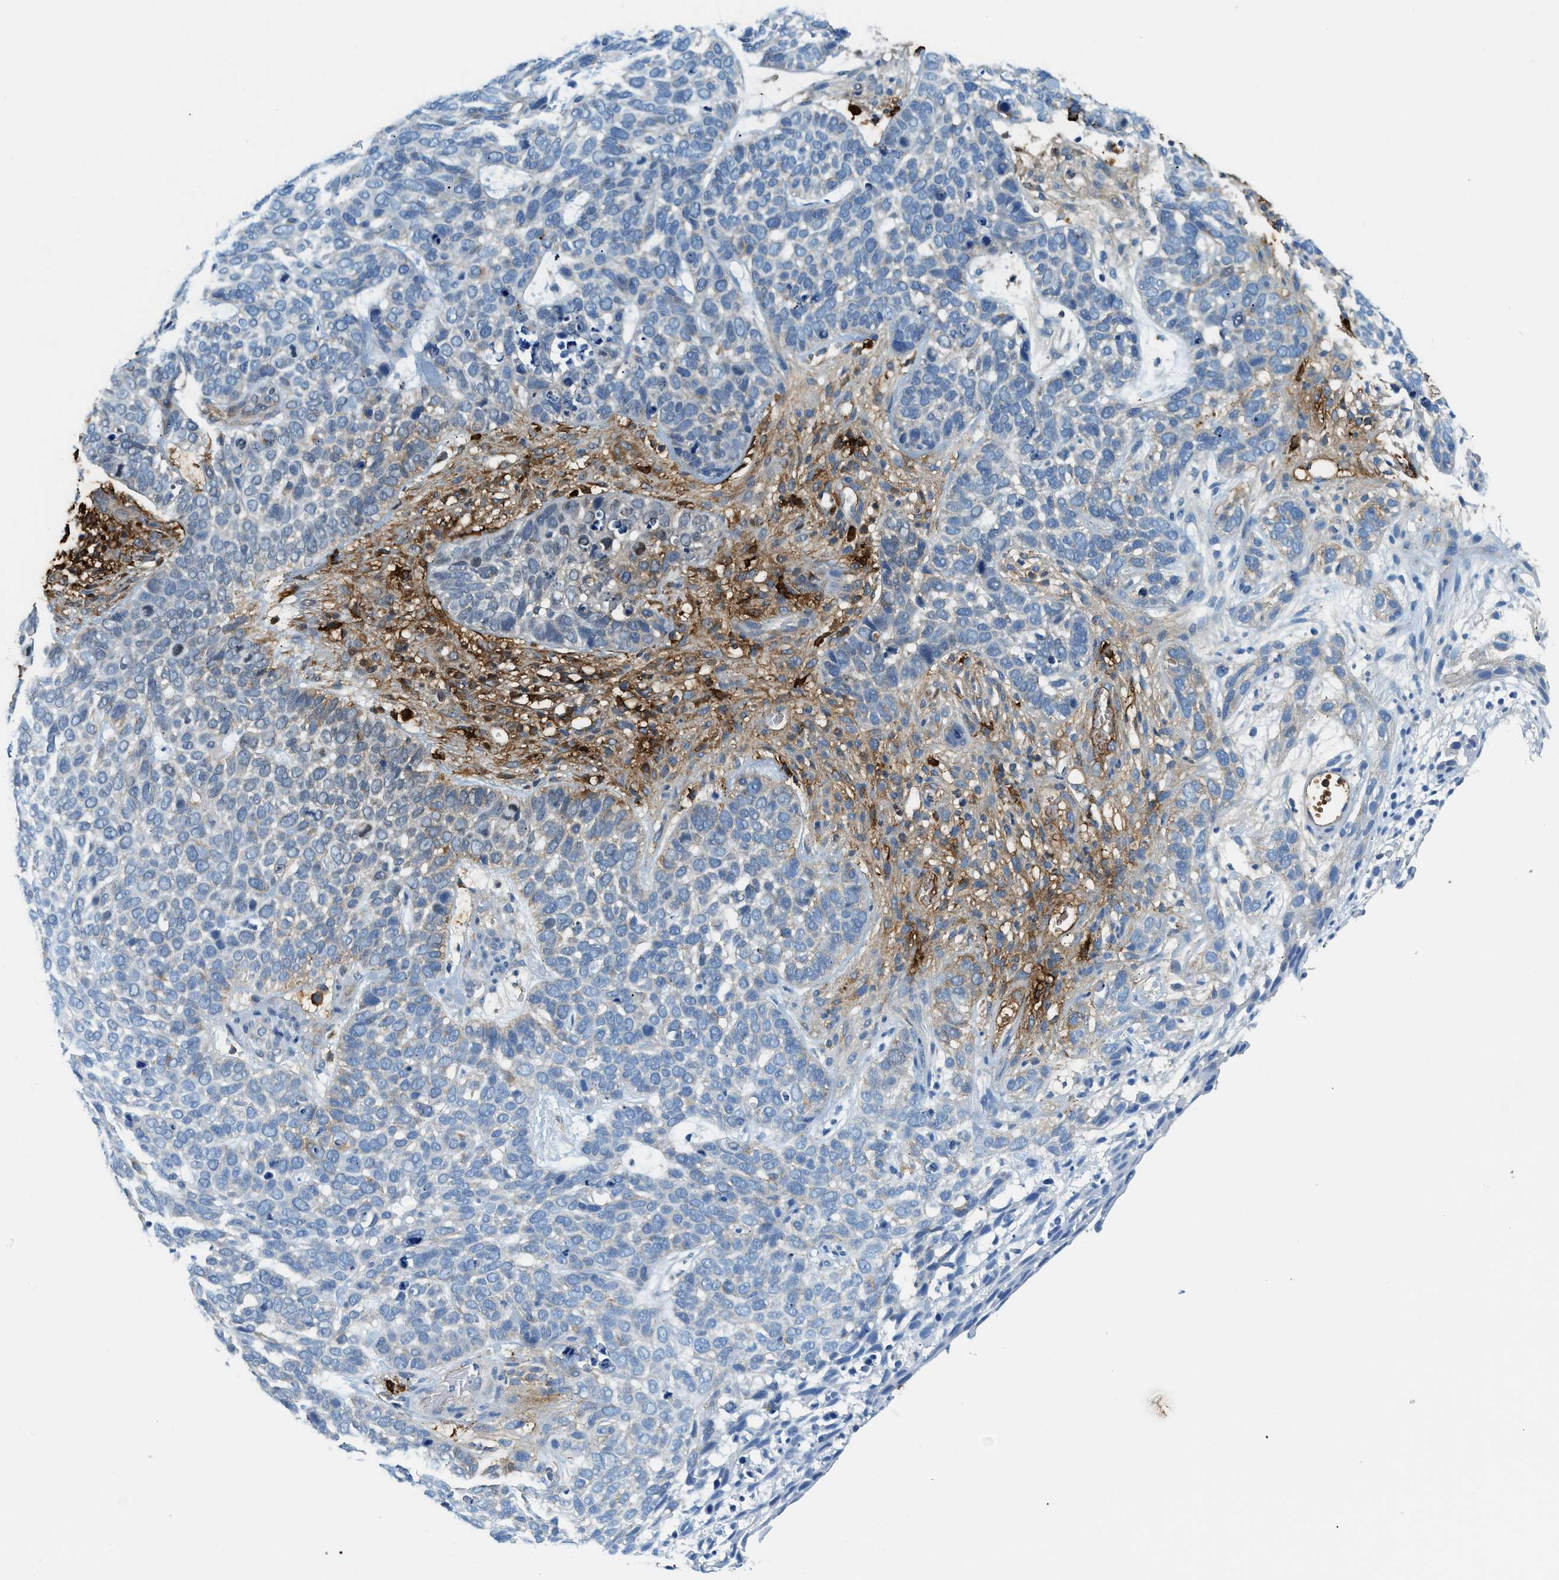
{"staining": {"intensity": "negative", "quantity": "none", "location": "none"}, "tissue": "skin cancer", "cell_type": "Tumor cells", "image_type": "cancer", "snomed": [{"axis": "morphology", "description": "Basal cell carcinoma"}, {"axis": "topography", "description": "Skin"}], "caption": "Immunohistochemistry histopathology image of human skin cancer stained for a protein (brown), which shows no expression in tumor cells. (DAB (3,3'-diaminobenzidine) immunohistochemistry with hematoxylin counter stain).", "gene": "TPSAB1", "patient": {"sex": "male", "age": 87}}